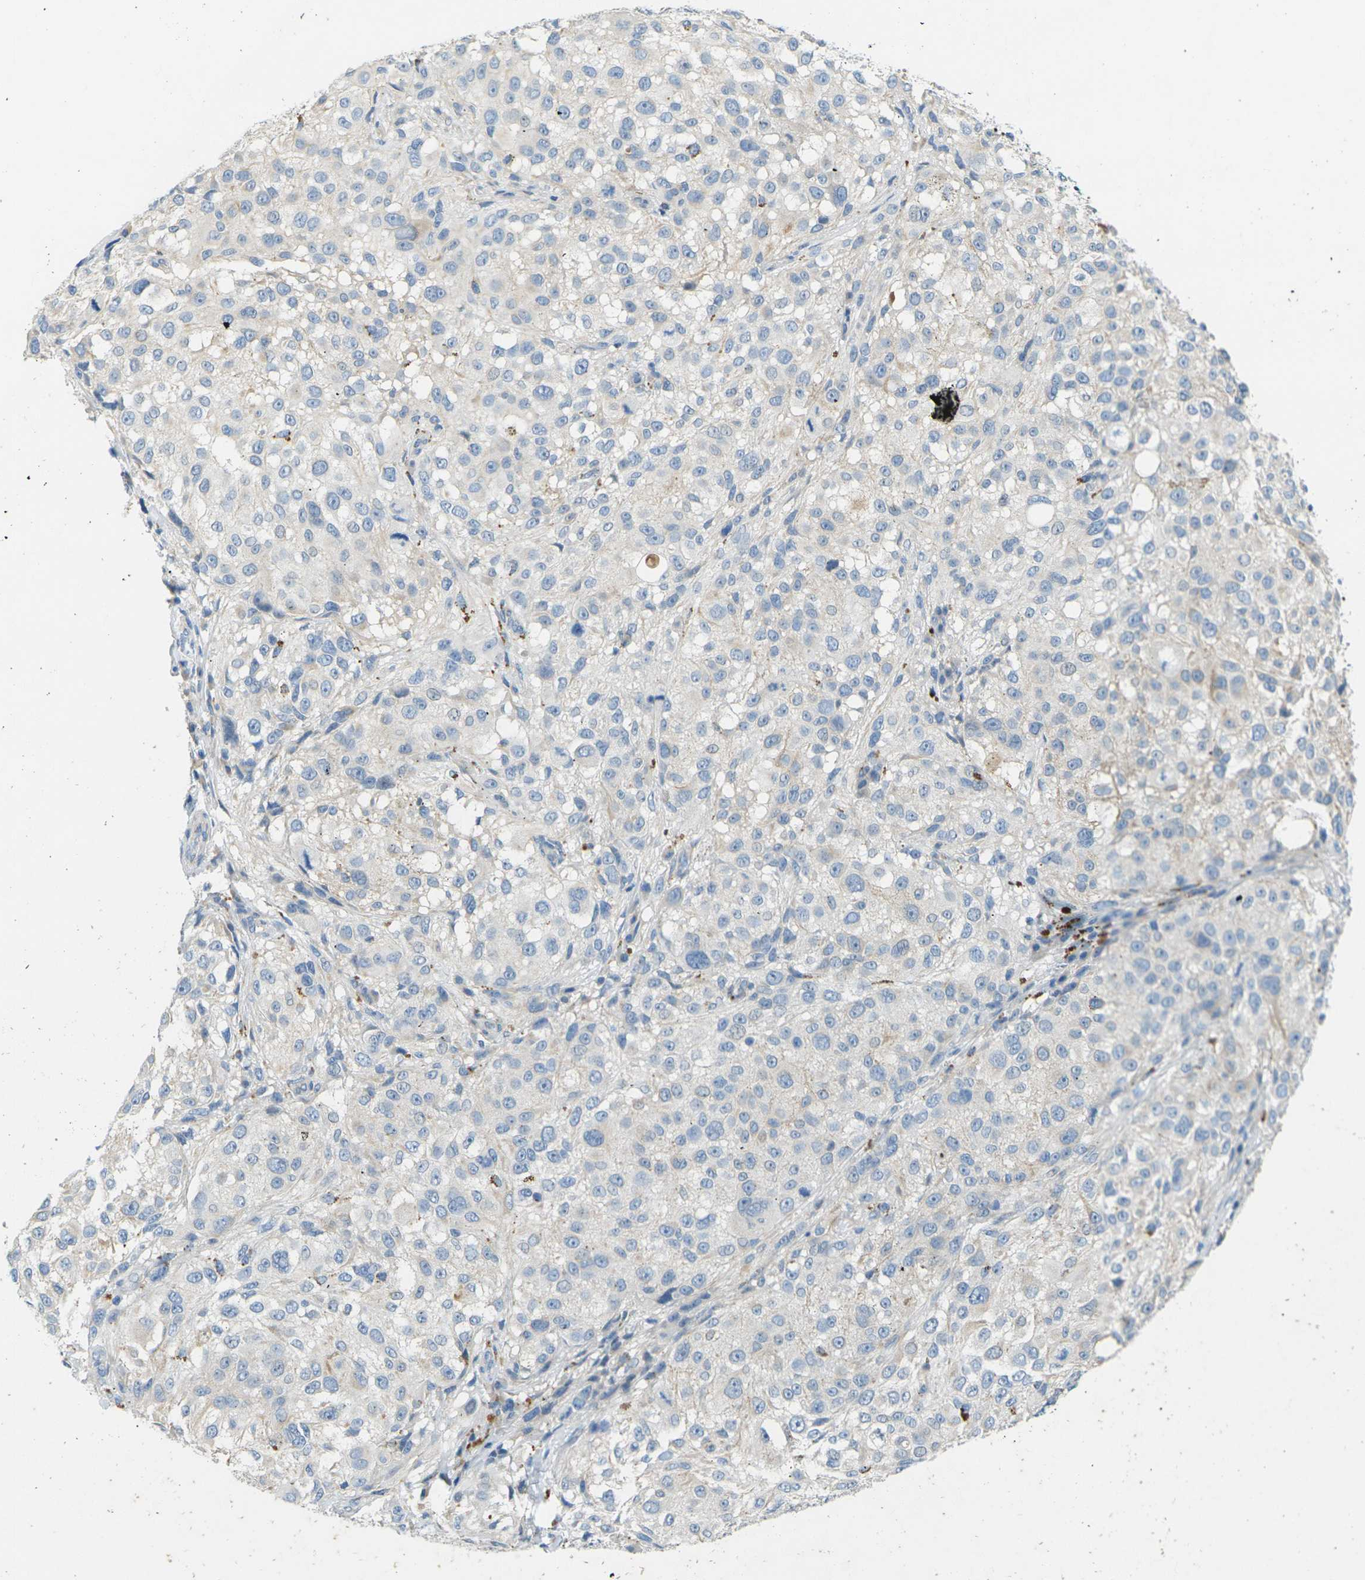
{"staining": {"intensity": "negative", "quantity": "none", "location": "none"}, "tissue": "melanoma", "cell_type": "Tumor cells", "image_type": "cancer", "snomed": [{"axis": "morphology", "description": "Necrosis, NOS"}, {"axis": "morphology", "description": "Malignant melanoma, NOS"}, {"axis": "topography", "description": "Skin"}], "caption": "The IHC photomicrograph has no significant expression in tumor cells of melanoma tissue. Brightfield microscopy of immunohistochemistry stained with DAB (brown) and hematoxylin (blue), captured at high magnification.", "gene": "CYP2C8", "patient": {"sex": "female", "age": 87}}